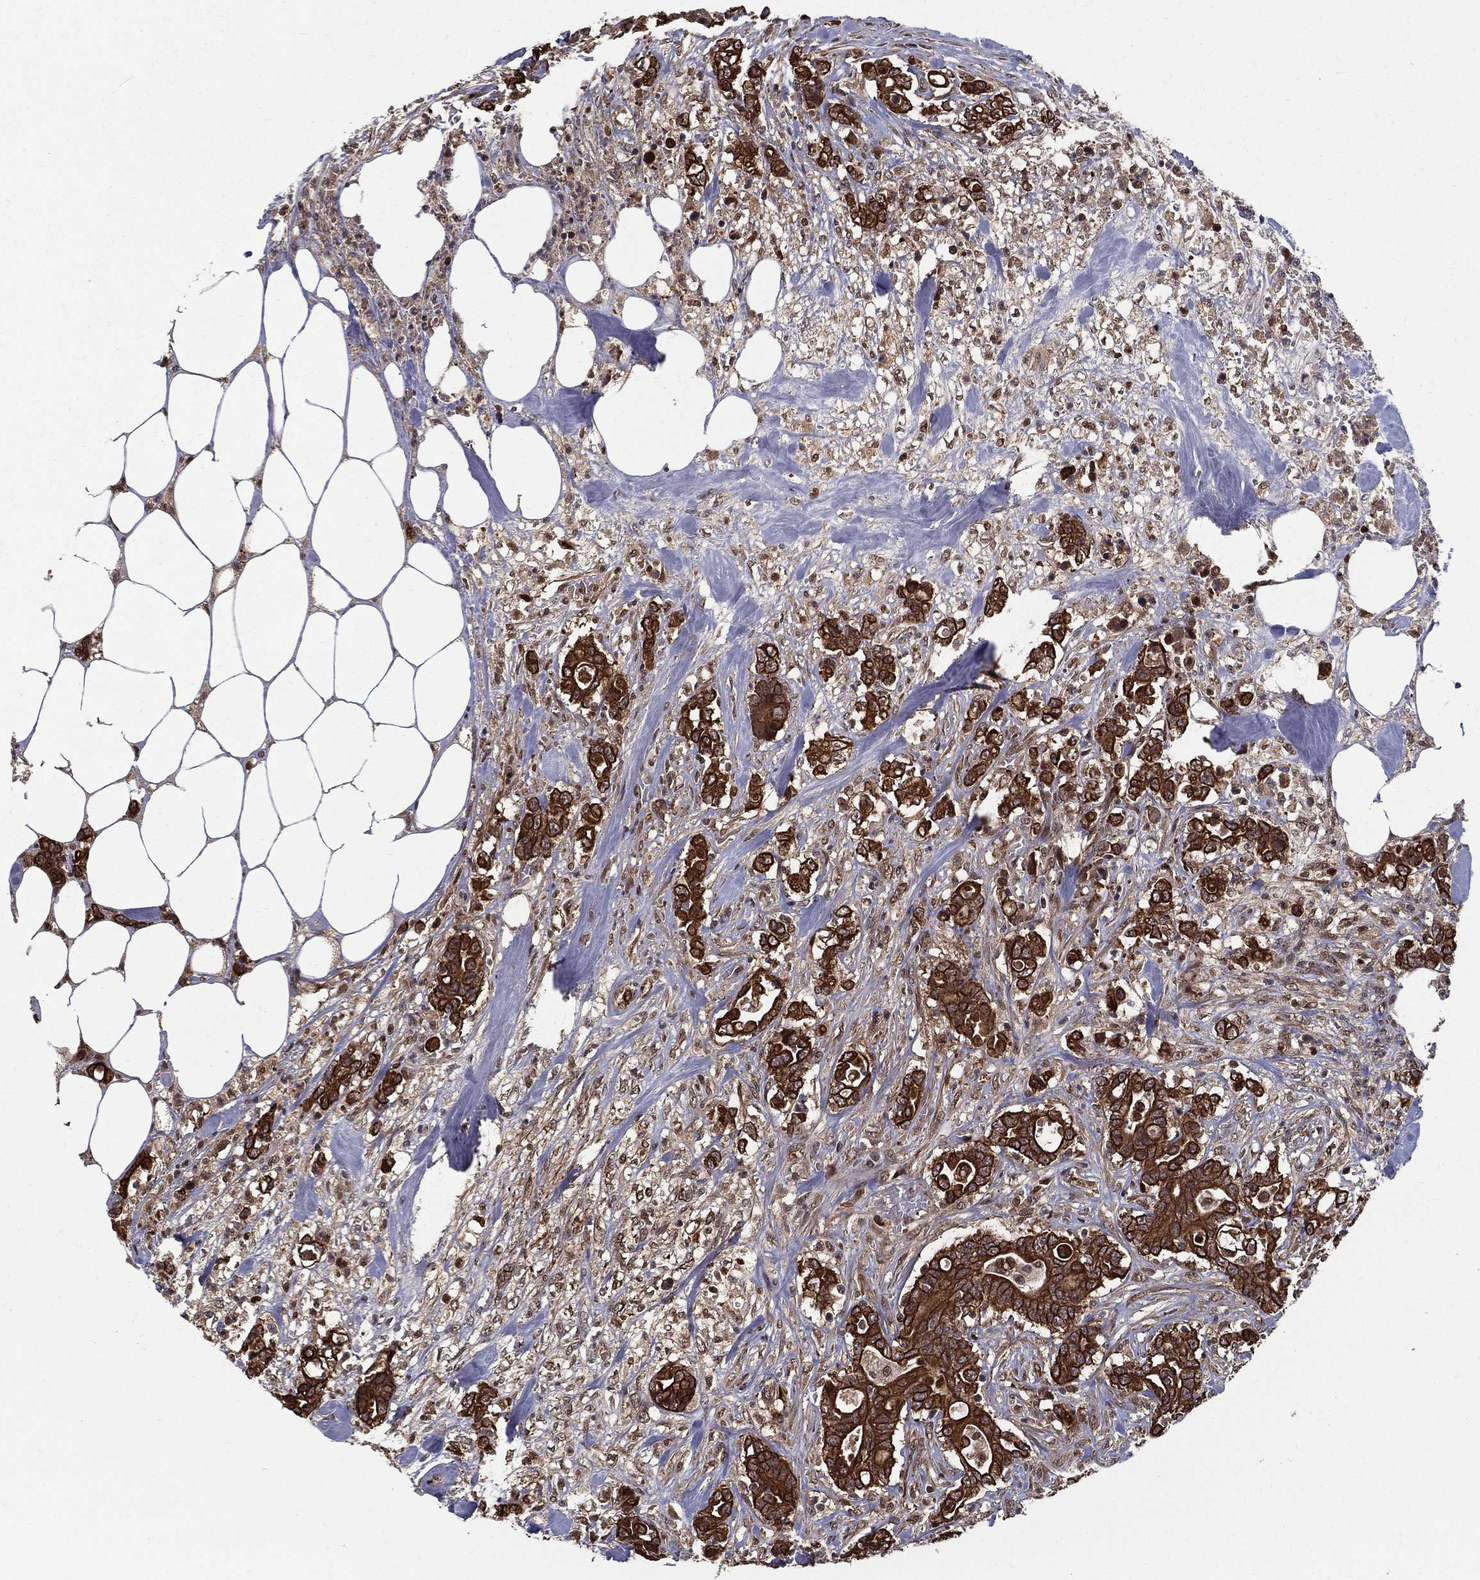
{"staining": {"intensity": "strong", "quantity": ">75%", "location": "cytoplasmic/membranous"}, "tissue": "colorectal cancer", "cell_type": "Tumor cells", "image_type": "cancer", "snomed": [{"axis": "morphology", "description": "Adenocarcinoma, NOS"}, {"axis": "topography", "description": "Colon"}], "caption": "The histopathology image exhibits a brown stain indicating the presence of a protein in the cytoplasmic/membranous of tumor cells in adenocarcinoma (colorectal).", "gene": "SLC6A6", "patient": {"sex": "female", "age": 69}}